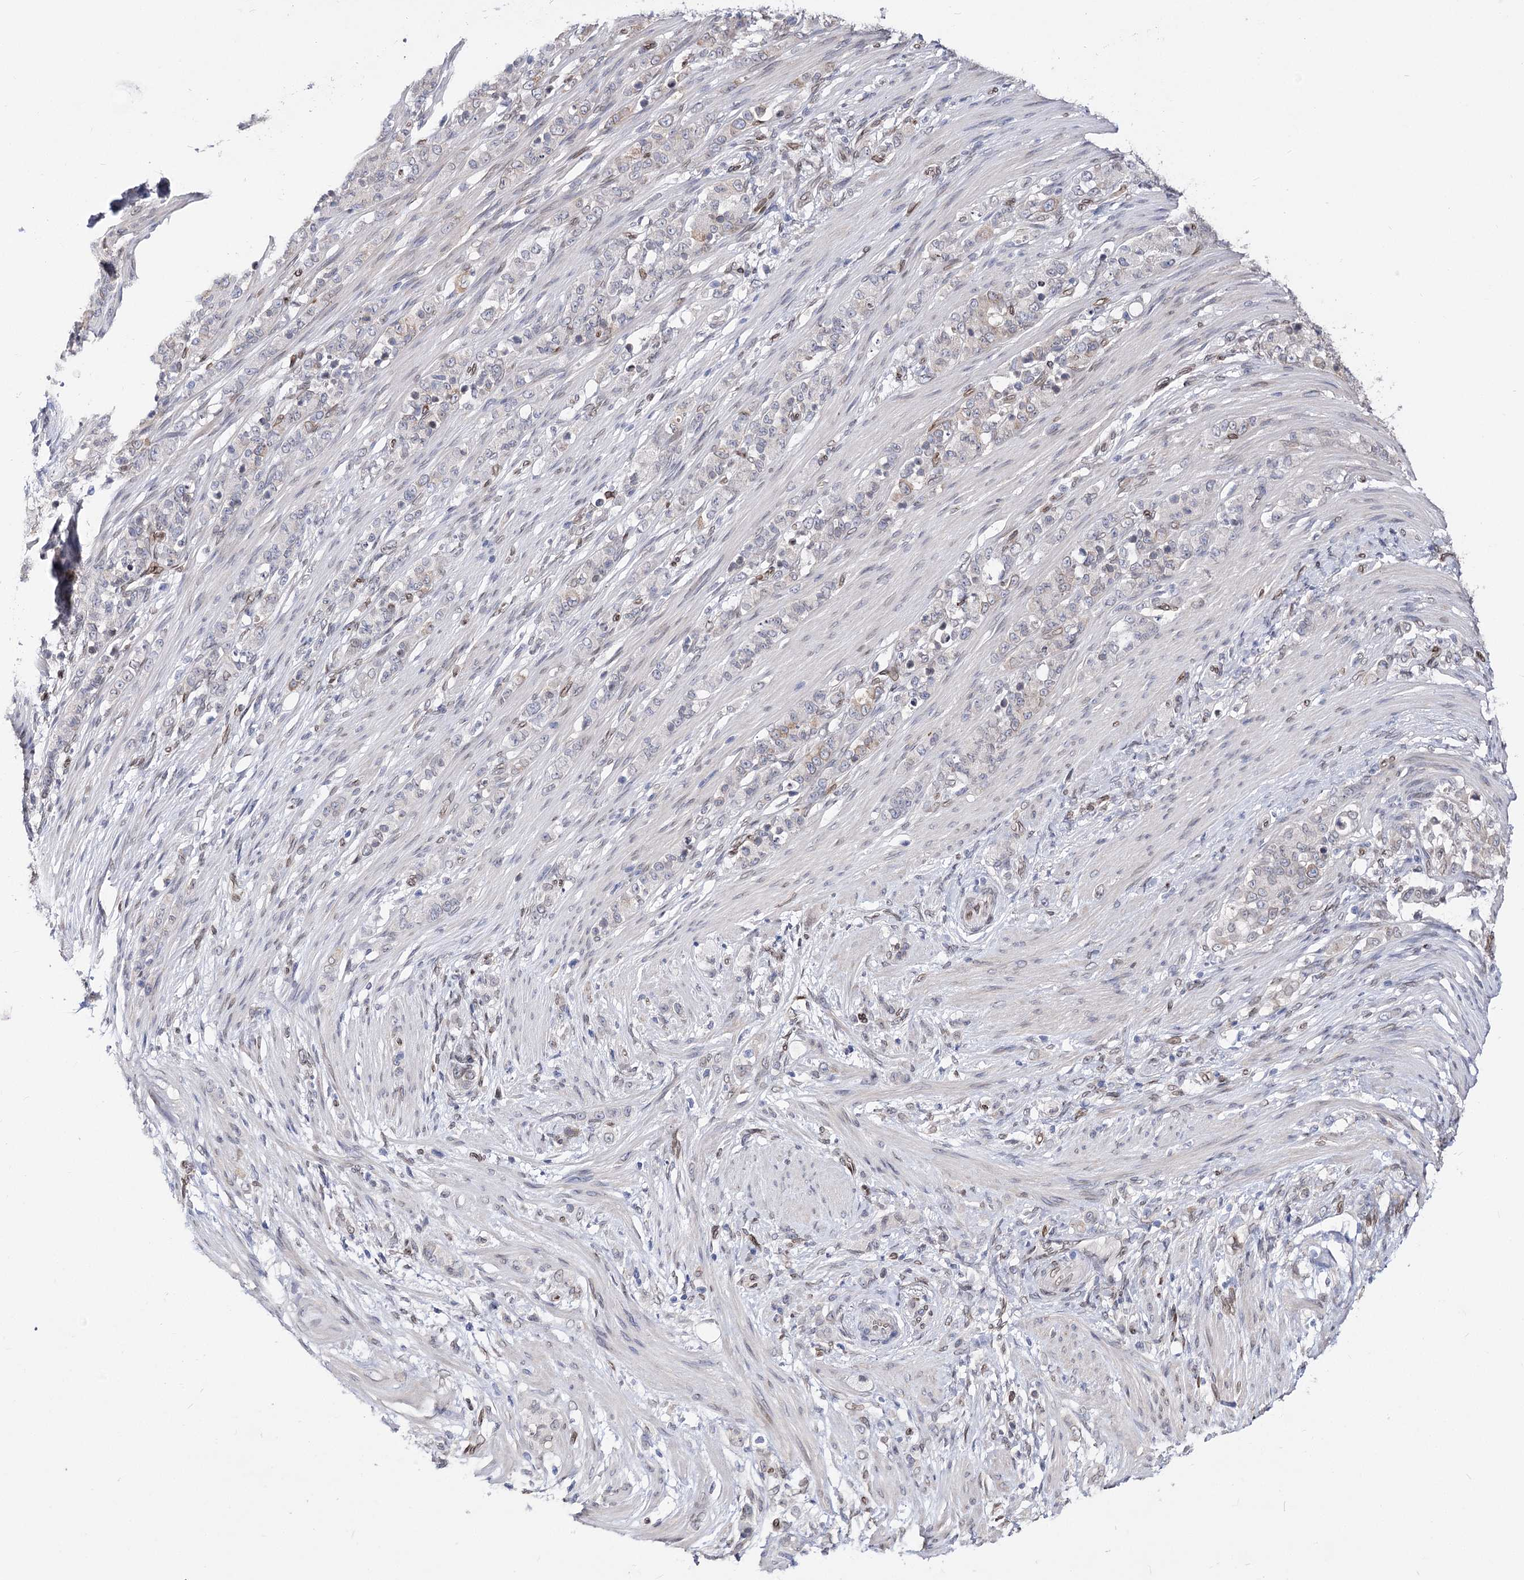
{"staining": {"intensity": "weak", "quantity": "<25%", "location": "cytoplasmic/membranous"}, "tissue": "stomach cancer", "cell_type": "Tumor cells", "image_type": "cancer", "snomed": [{"axis": "morphology", "description": "Adenocarcinoma, NOS"}, {"axis": "topography", "description": "Stomach"}], "caption": "IHC of human stomach adenocarcinoma demonstrates no positivity in tumor cells.", "gene": "TMEM201", "patient": {"sex": "female", "age": 79}}